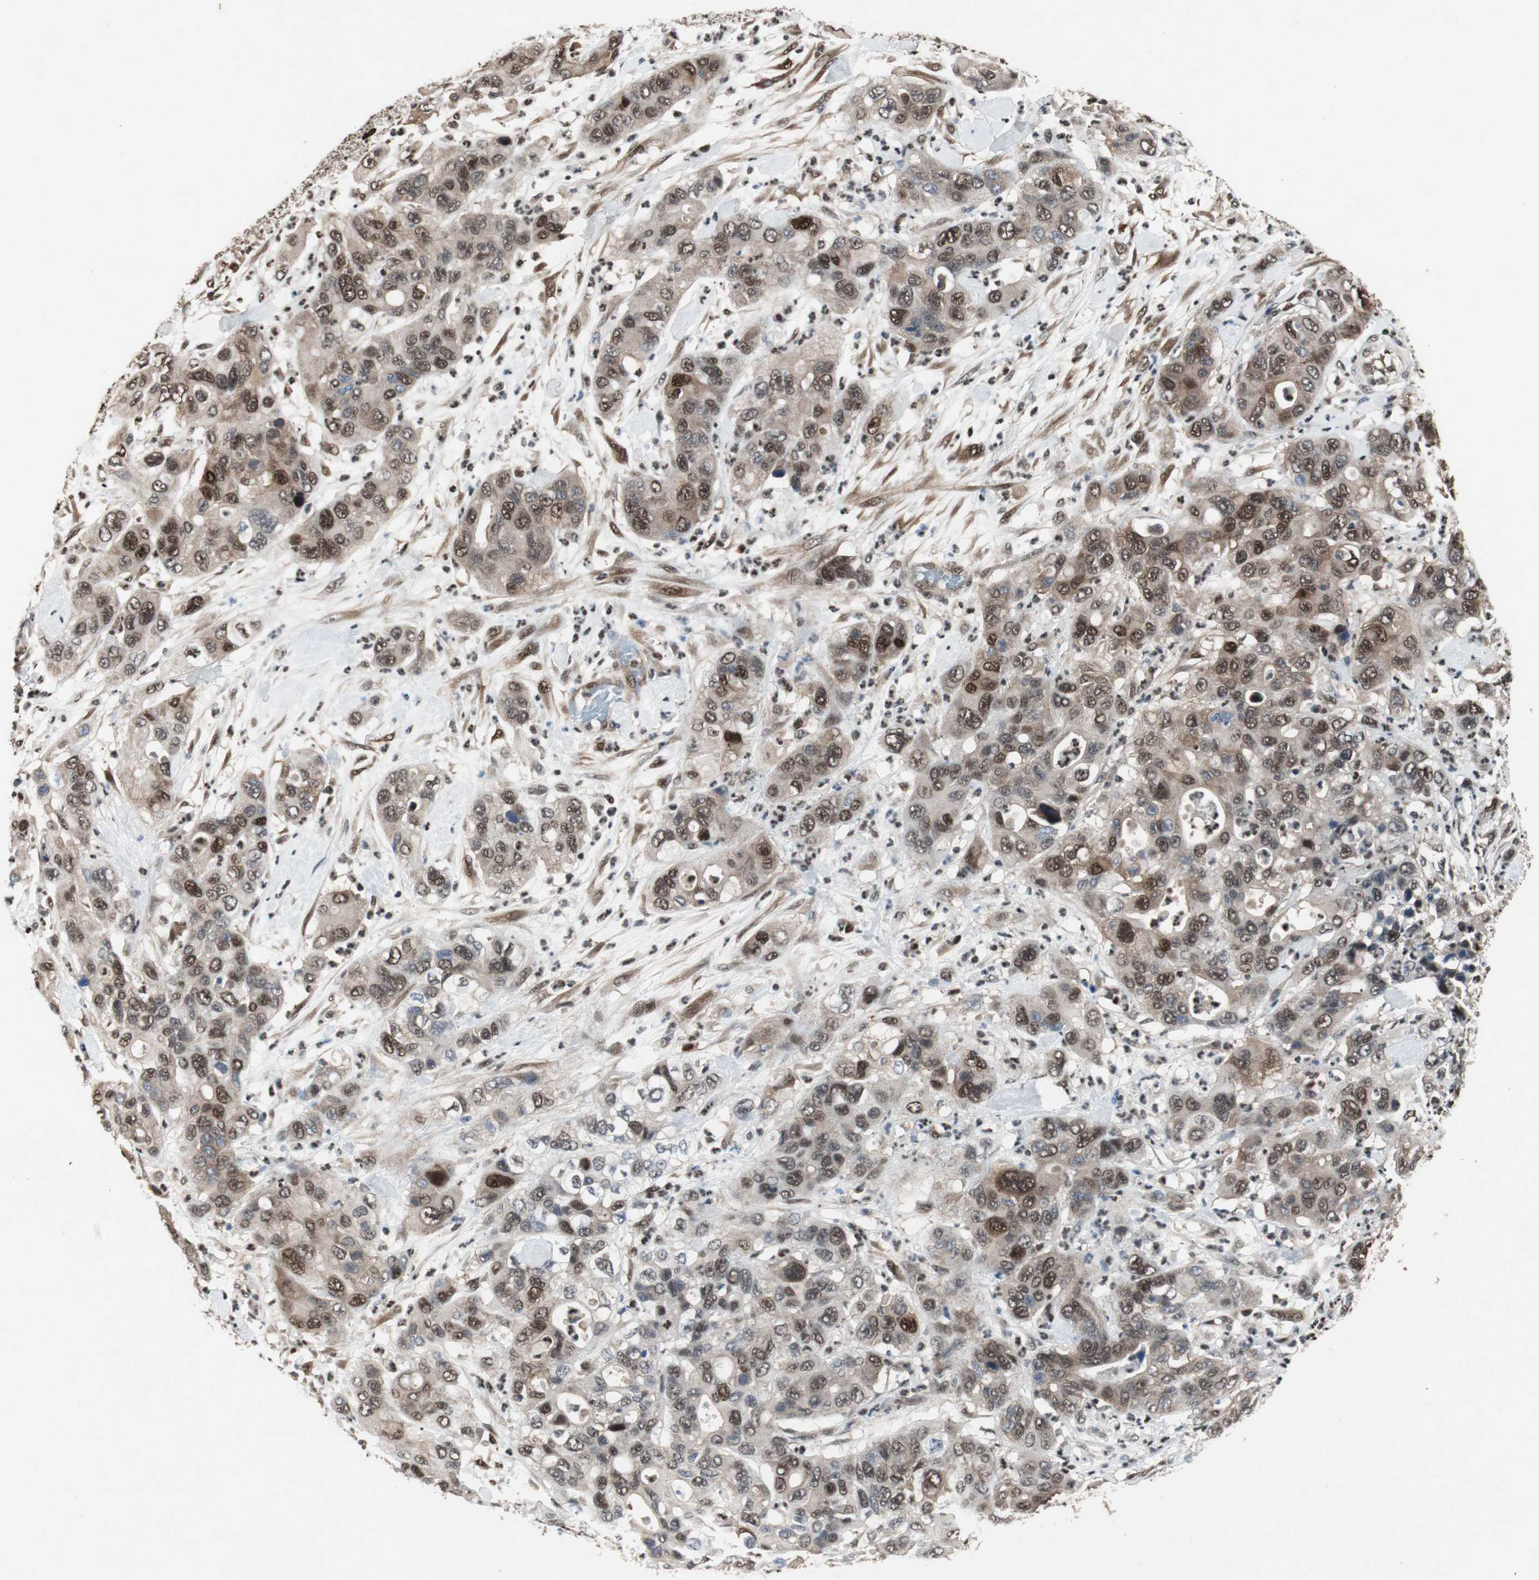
{"staining": {"intensity": "moderate", "quantity": ">75%", "location": "cytoplasmic/membranous,nuclear"}, "tissue": "pancreatic cancer", "cell_type": "Tumor cells", "image_type": "cancer", "snomed": [{"axis": "morphology", "description": "Adenocarcinoma, NOS"}, {"axis": "topography", "description": "Pancreas"}], "caption": "There is medium levels of moderate cytoplasmic/membranous and nuclear positivity in tumor cells of pancreatic adenocarcinoma, as demonstrated by immunohistochemical staining (brown color).", "gene": "ACLY", "patient": {"sex": "female", "age": 71}}